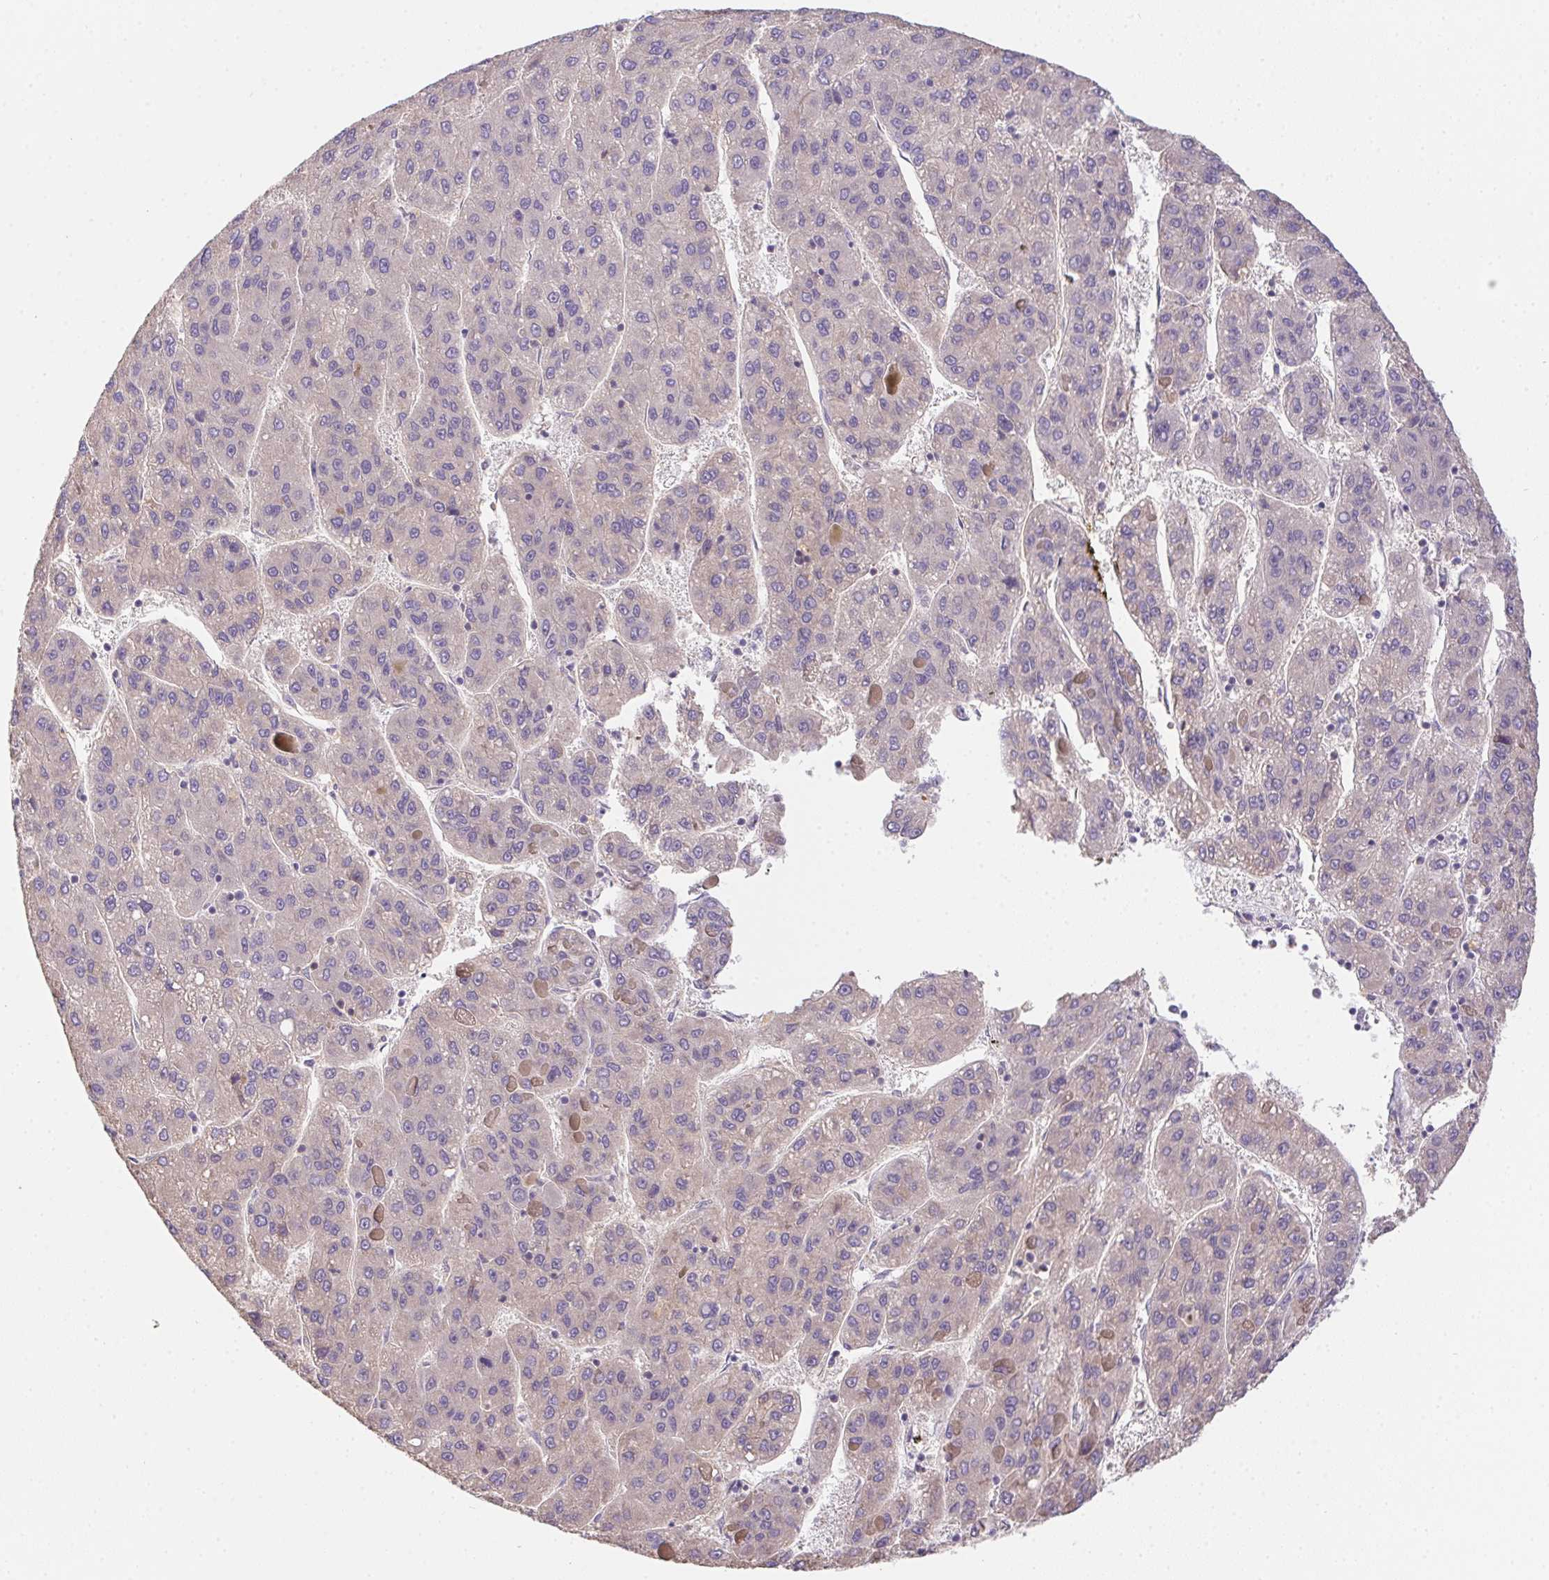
{"staining": {"intensity": "negative", "quantity": "none", "location": "none"}, "tissue": "liver cancer", "cell_type": "Tumor cells", "image_type": "cancer", "snomed": [{"axis": "morphology", "description": "Carcinoma, Hepatocellular, NOS"}, {"axis": "topography", "description": "Liver"}], "caption": "The histopathology image reveals no staining of tumor cells in liver cancer.", "gene": "PRKAA1", "patient": {"sex": "female", "age": 82}}